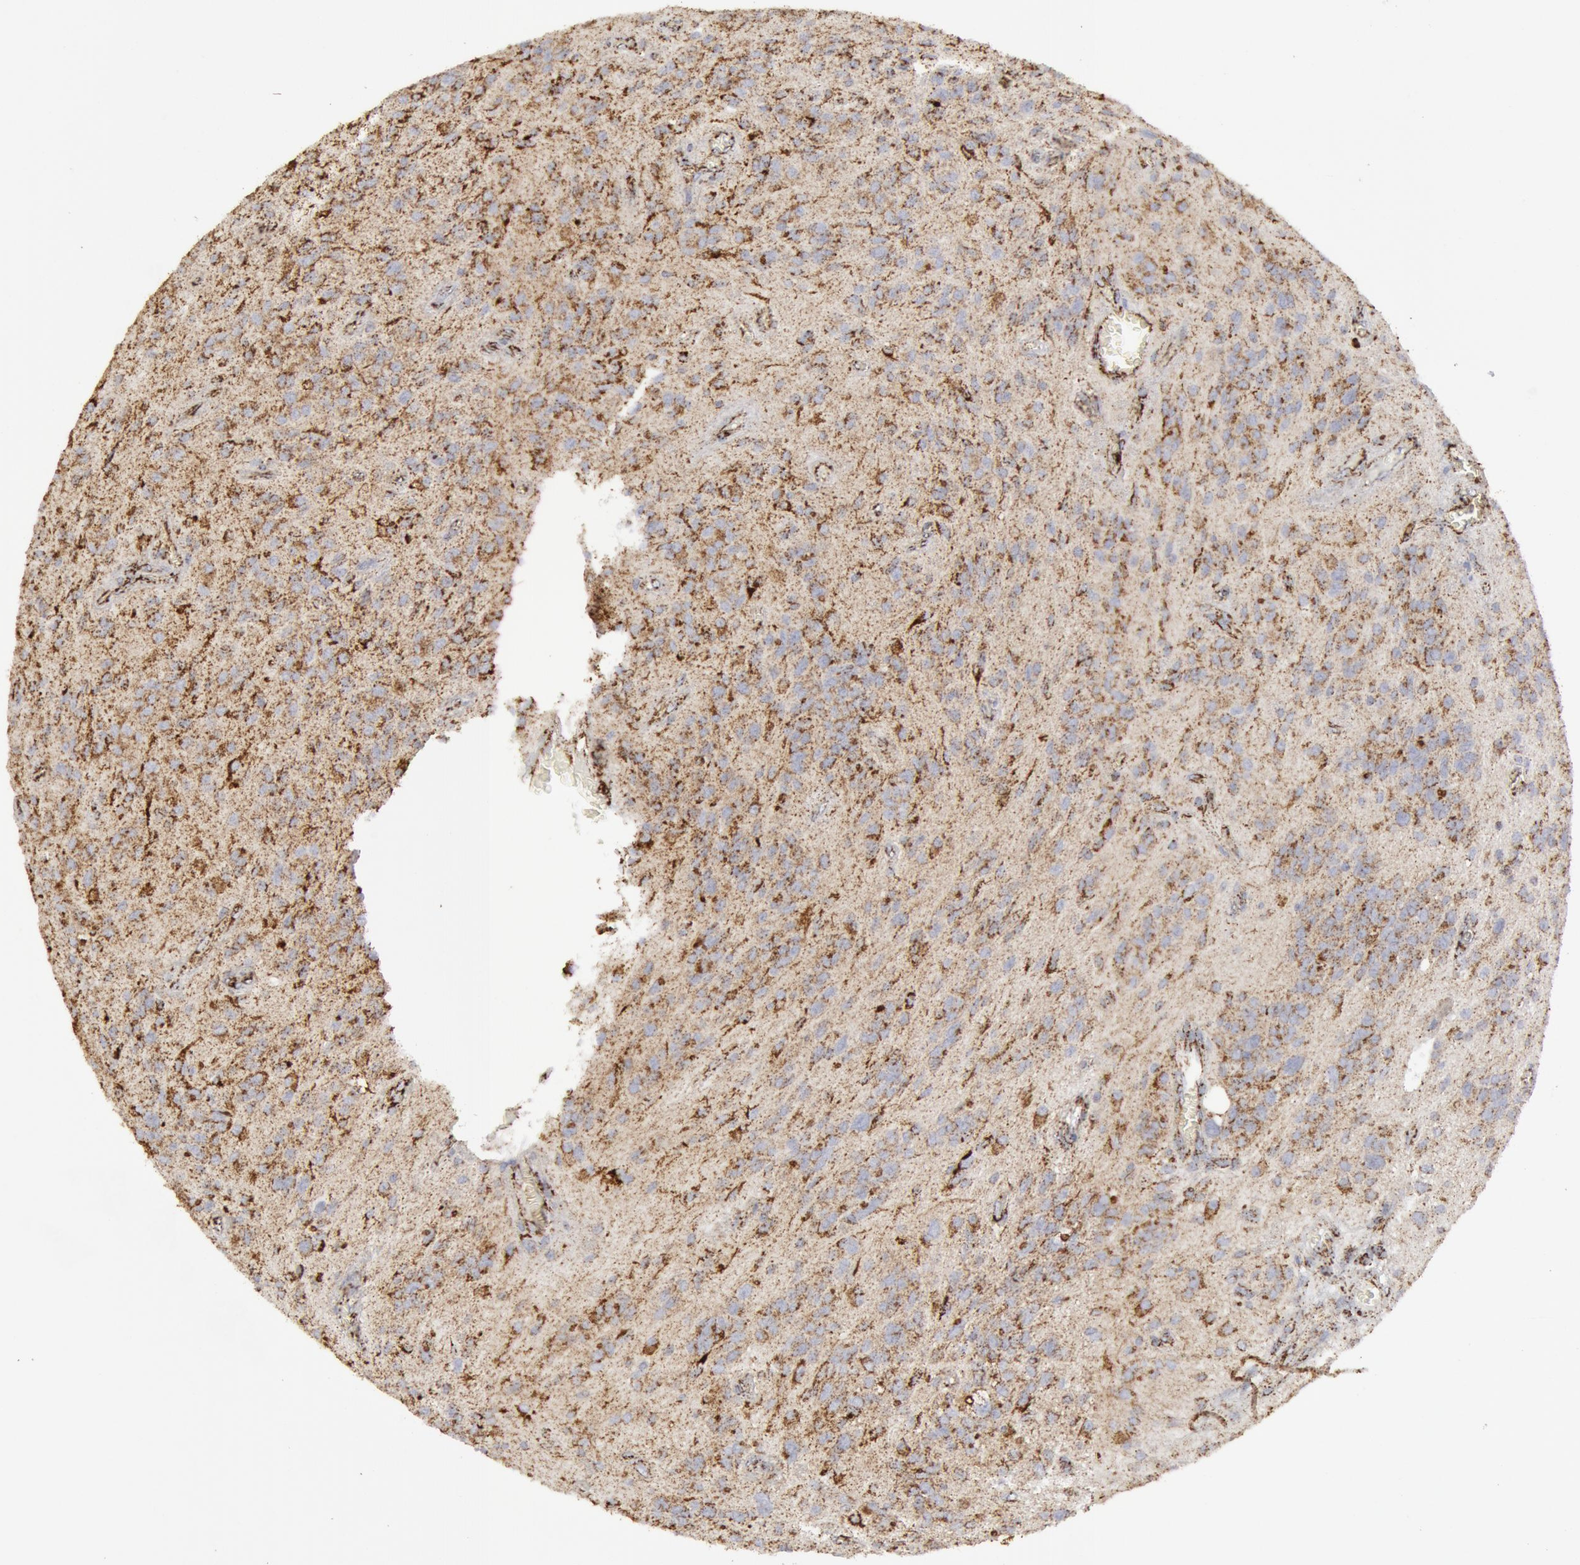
{"staining": {"intensity": "moderate", "quantity": "25%-75%", "location": "cytoplasmic/membranous"}, "tissue": "glioma", "cell_type": "Tumor cells", "image_type": "cancer", "snomed": [{"axis": "morphology", "description": "Glioma, malignant, Low grade"}, {"axis": "topography", "description": "Brain"}], "caption": "Moderate cytoplasmic/membranous positivity for a protein is appreciated in about 25%-75% of tumor cells of glioma using immunohistochemistry (IHC).", "gene": "ATP5F1B", "patient": {"sex": "female", "age": 15}}